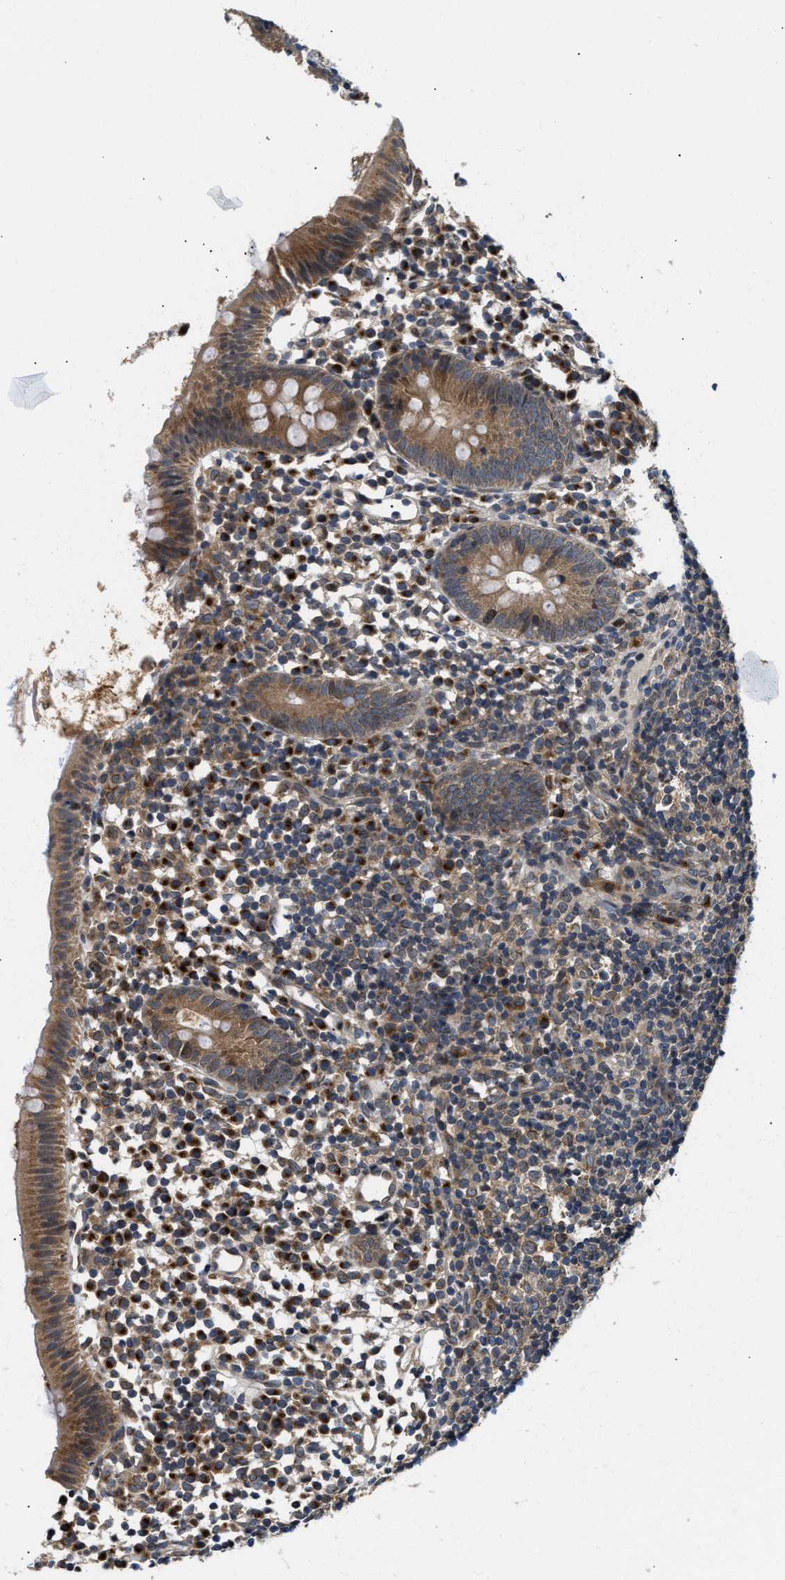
{"staining": {"intensity": "moderate", "quantity": ">75%", "location": "cytoplasmic/membranous"}, "tissue": "appendix", "cell_type": "Glandular cells", "image_type": "normal", "snomed": [{"axis": "morphology", "description": "Normal tissue, NOS"}, {"axis": "topography", "description": "Appendix"}], "caption": "Immunohistochemistry (DAB (3,3'-diaminobenzidine)) staining of unremarkable appendix shows moderate cytoplasmic/membranous protein staining in approximately >75% of glandular cells. The protein of interest is stained brown, and the nuclei are stained in blue (DAB IHC with brightfield microscopy, high magnification).", "gene": "RAB29", "patient": {"sex": "female", "age": 20}}